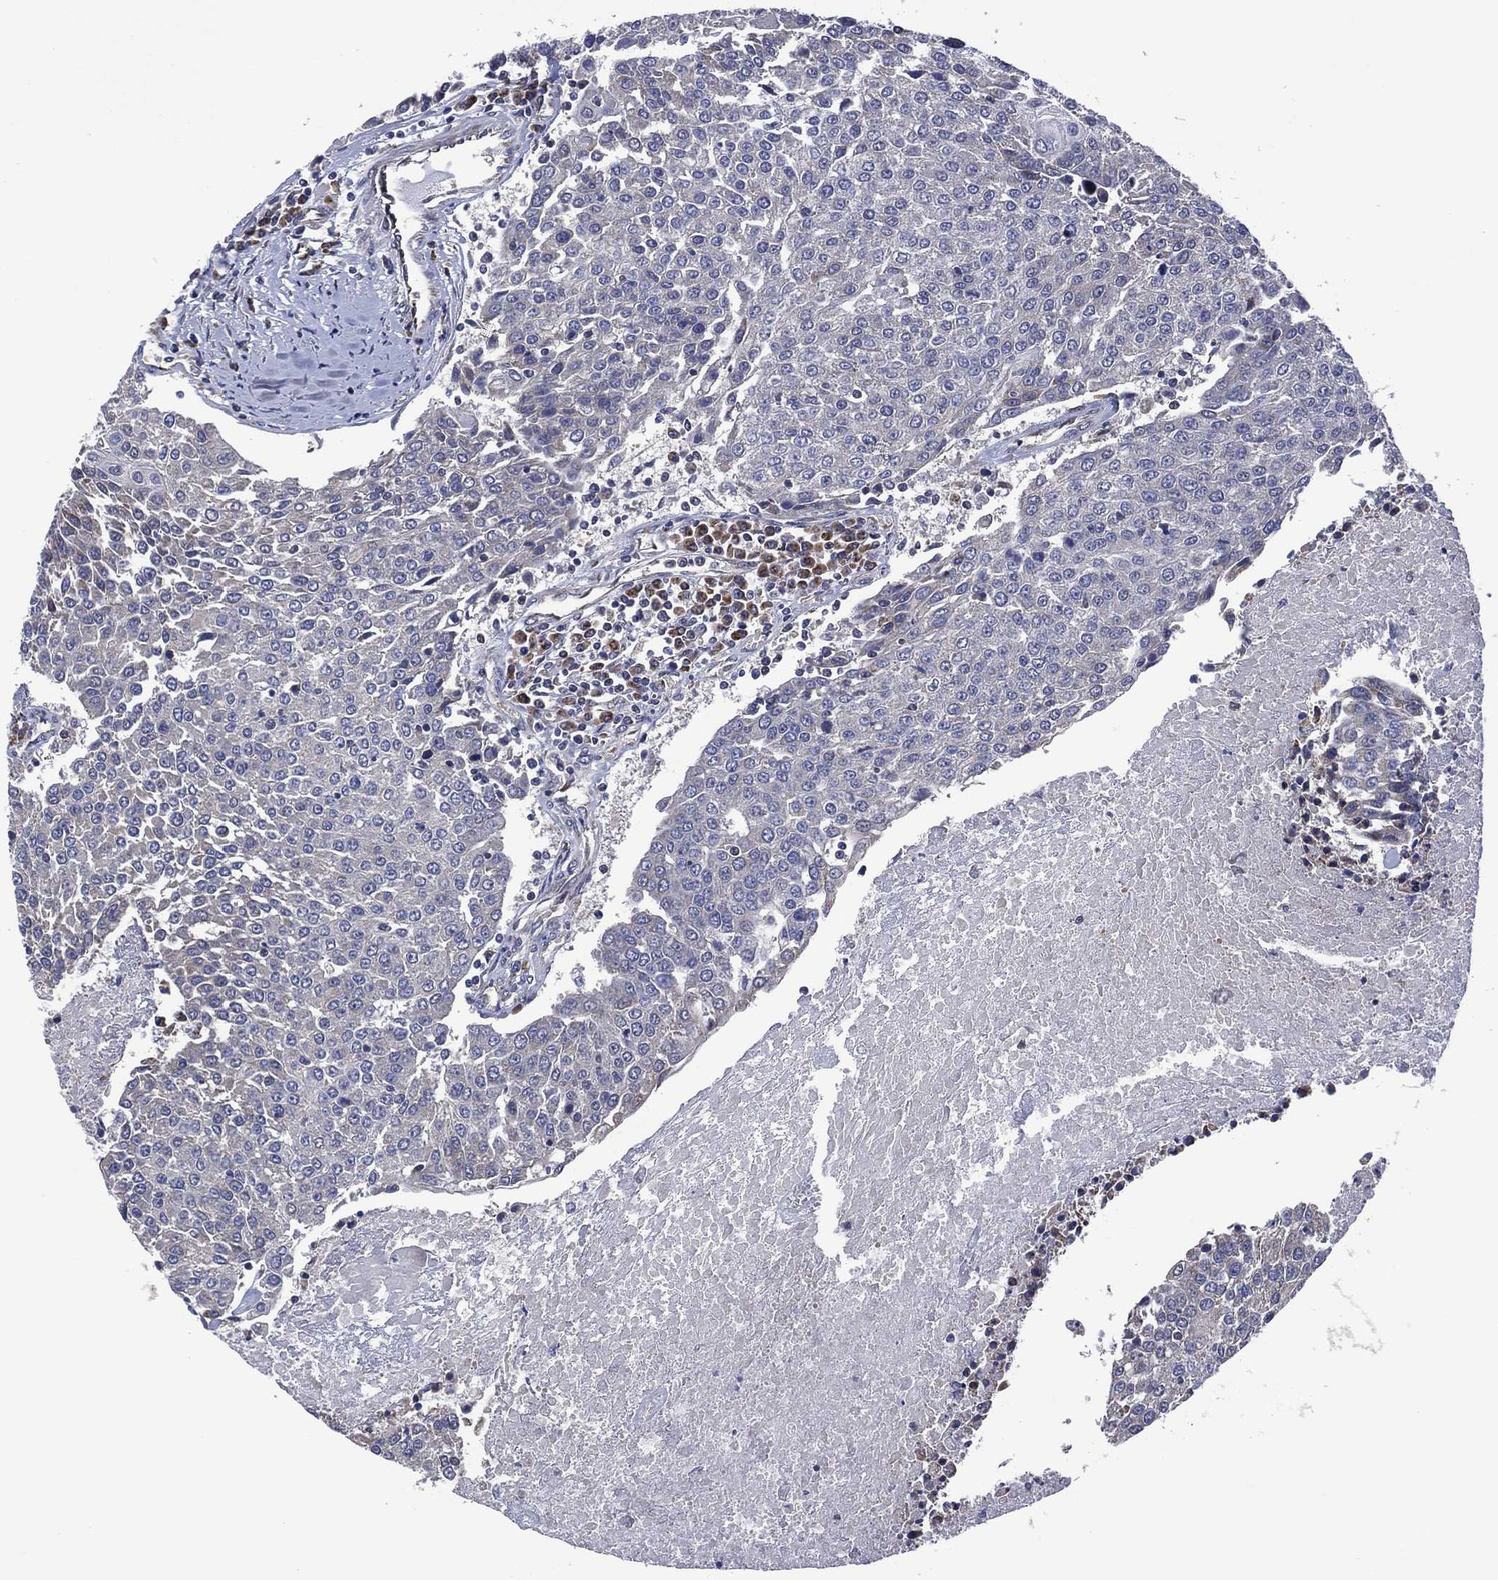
{"staining": {"intensity": "negative", "quantity": "none", "location": "none"}, "tissue": "urothelial cancer", "cell_type": "Tumor cells", "image_type": "cancer", "snomed": [{"axis": "morphology", "description": "Urothelial carcinoma, High grade"}, {"axis": "topography", "description": "Urinary bladder"}], "caption": "A photomicrograph of high-grade urothelial carcinoma stained for a protein demonstrates no brown staining in tumor cells. Brightfield microscopy of immunohistochemistry (IHC) stained with DAB (brown) and hematoxylin (blue), captured at high magnification.", "gene": "HTD2", "patient": {"sex": "female", "age": 85}}